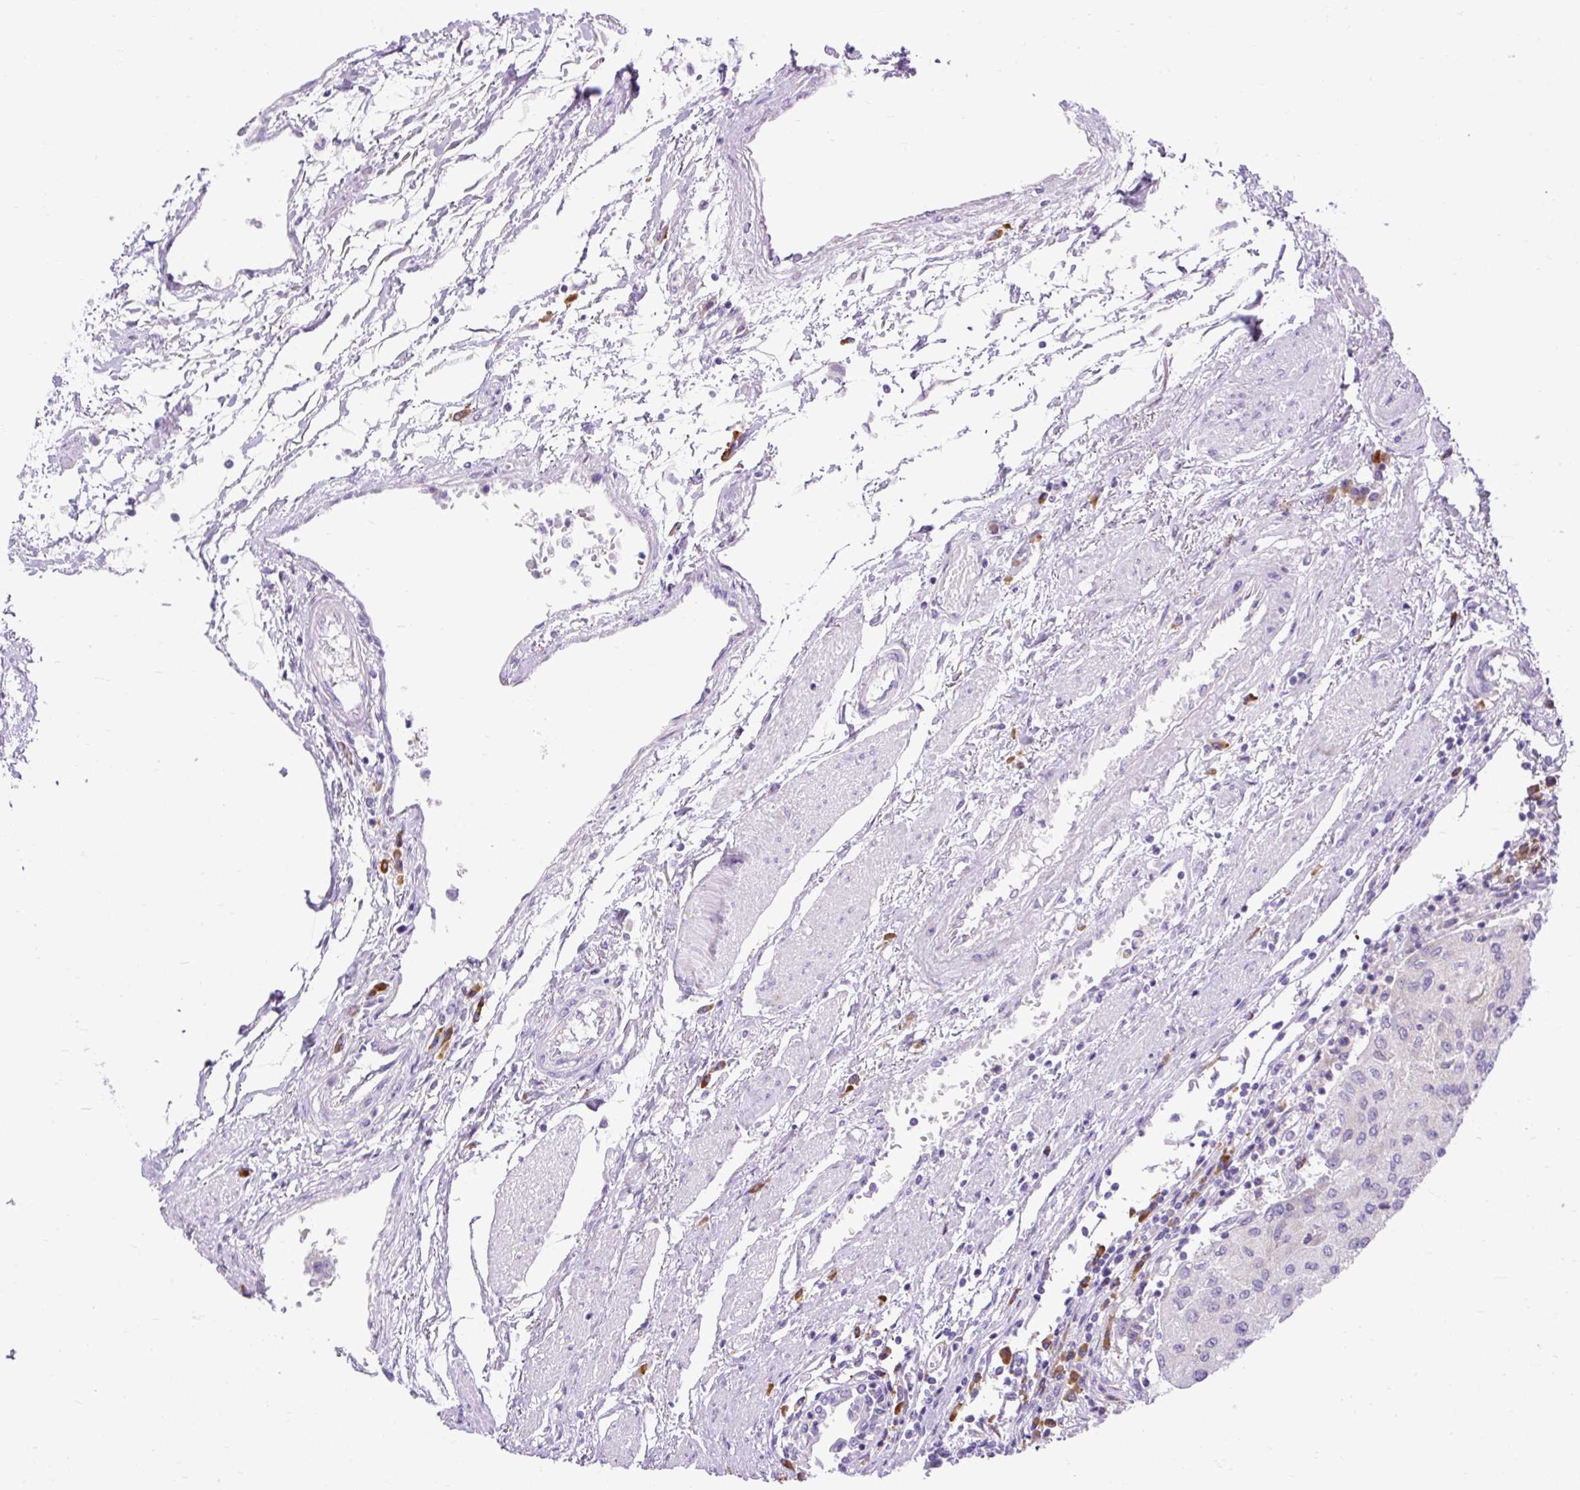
{"staining": {"intensity": "negative", "quantity": "none", "location": "none"}, "tissue": "urothelial cancer", "cell_type": "Tumor cells", "image_type": "cancer", "snomed": [{"axis": "morphology", "description": "Urothelial carcinoma, High grade"}, {"axis": "topography", "description": "Urinary bladder"}], "caption": "This is an IHC photomicrograph of human urothelial cancer. There is no positivity in tumor cells.", "gene": "SYBU", "patient": {"sex": "female", "age": 85}}